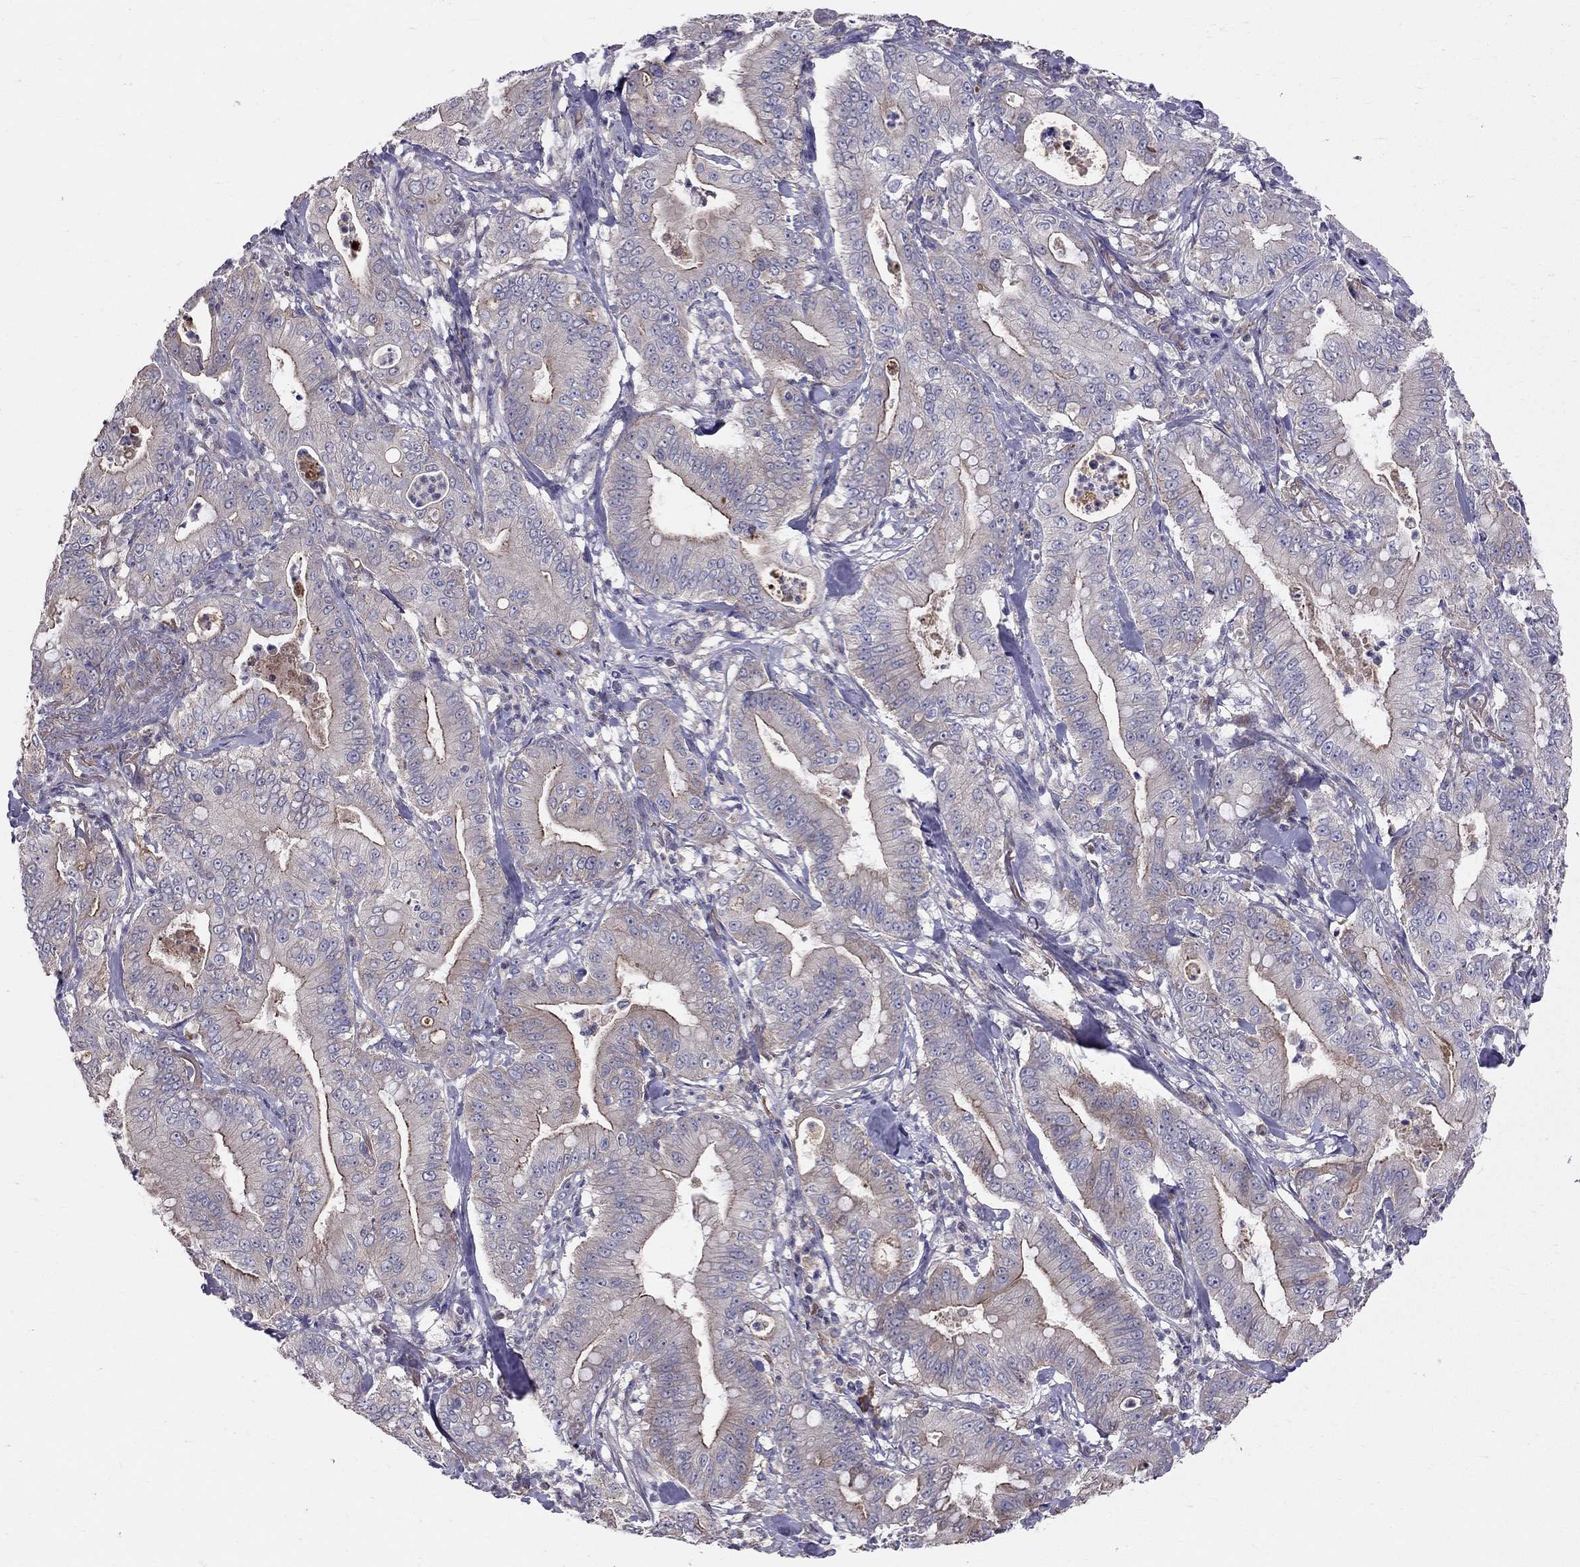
{"staining": {"intensity": "strong", "quantity": "<25%", "location": "cytoplasmic/membranous"}, "tissue": "pancreatic cancer", "cell_type": "Tumor cells", "image_type": "cancer", "snomed": [{"axis": "morphology", "description": "Adenocarcinoma, NOS"}, {"axis": "topography", "description": "Pancreas"}], "caption": "This is an image of IHC staining of pancreatic adenocarcinoma, which shows strong staining in the cytoplasmic/membranous of tumor cells.", "gene": "PIK3CG", "patient": {"sex": "male", "age": 71}}